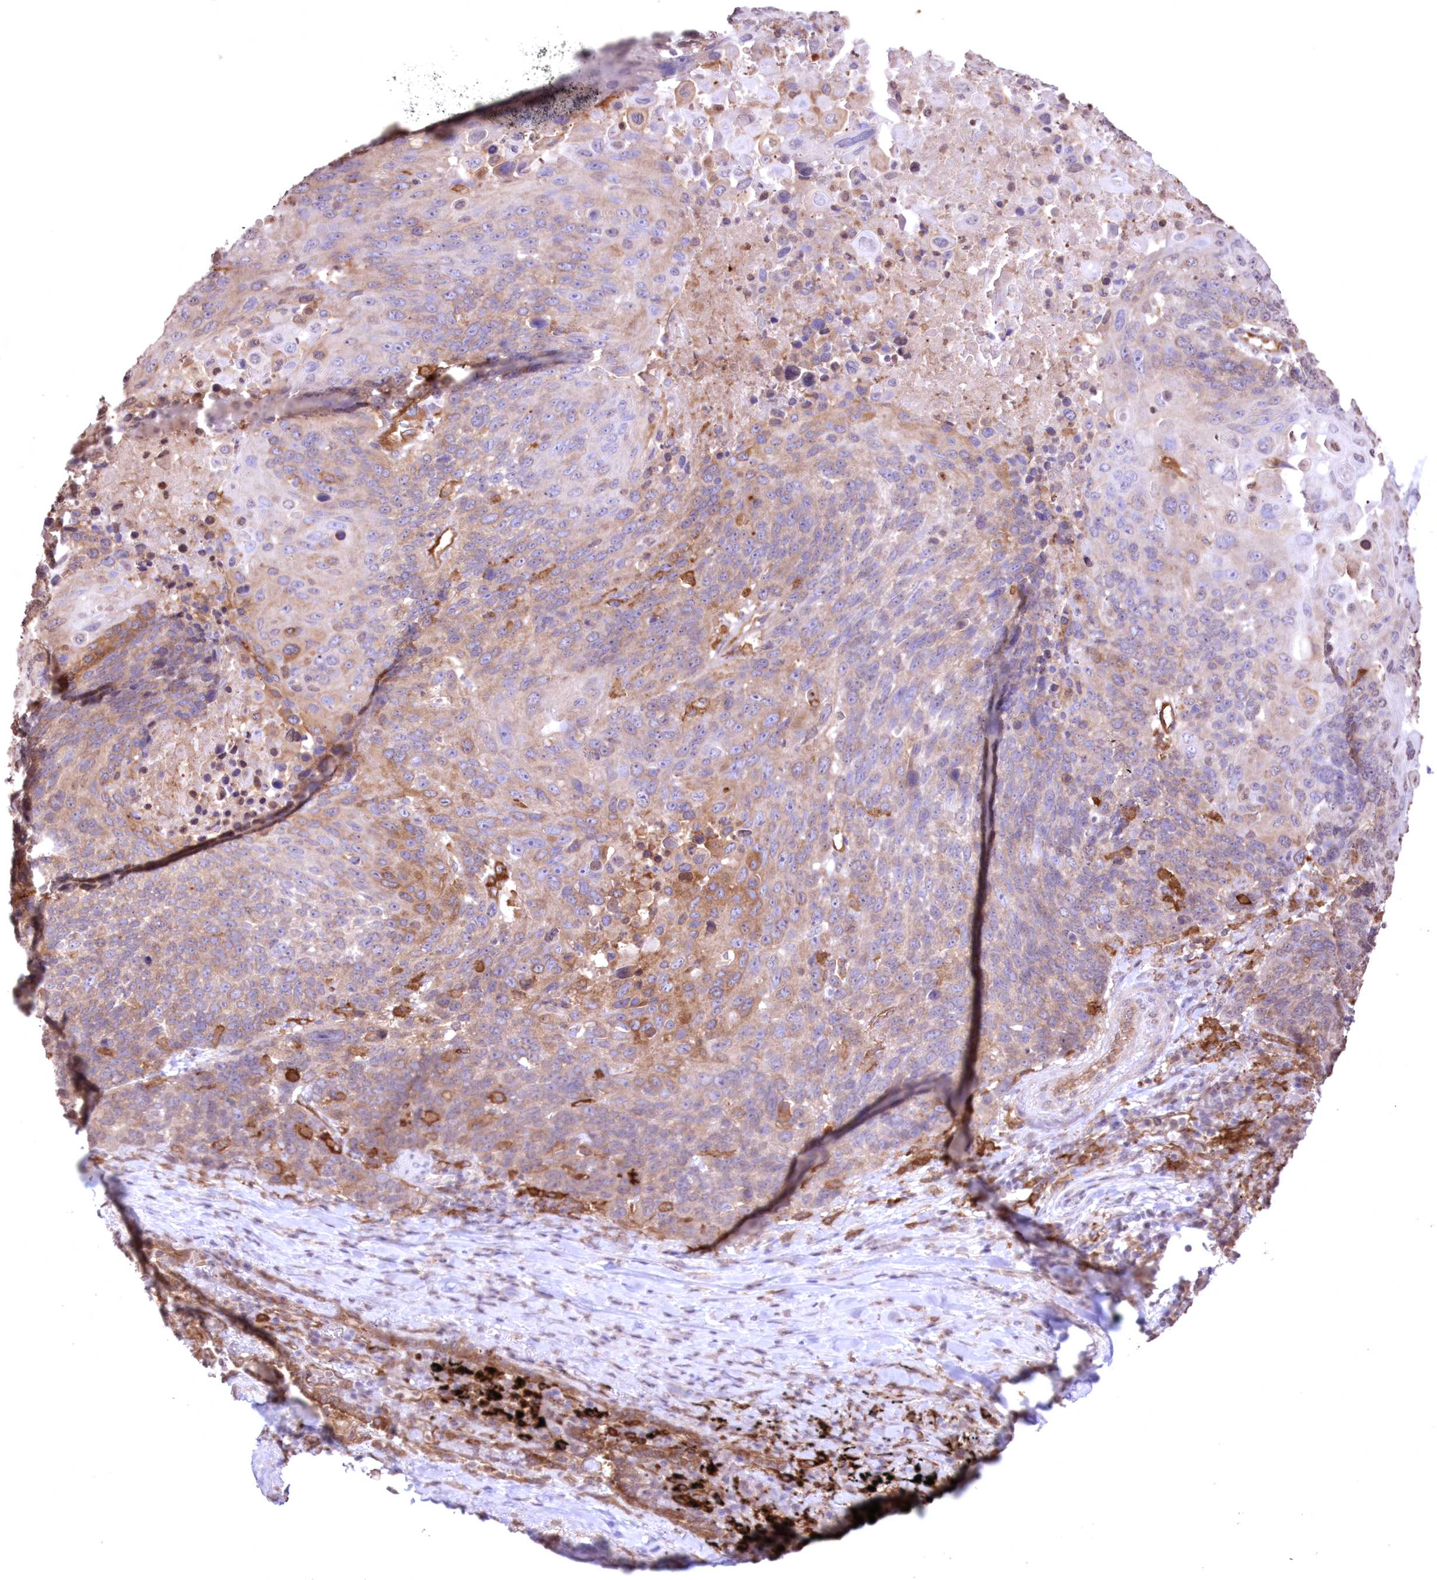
{"staining": {"intensity": "moderate", "quantity": "<25%", "location": "cytoplasmic/membranous"}, "tissue": "lung cancer", "cell_type": "Tumor cells", "image_type": "cancer", "snomed": [{"axis": "morphology", "description": "Squamous cell carcinoma, NOS"}, {"axis": "topography", "description": "Lung"}], "caption": "A histopathology image showing moderate cytoplasmic/membranous expression in approximately <25% of tumor cells in lung squamous cell carcinoma, as visualized by brown immunohistochemical staining.", "gene": "FCHO2", "patient": {"sex": "male", "age": 66}}